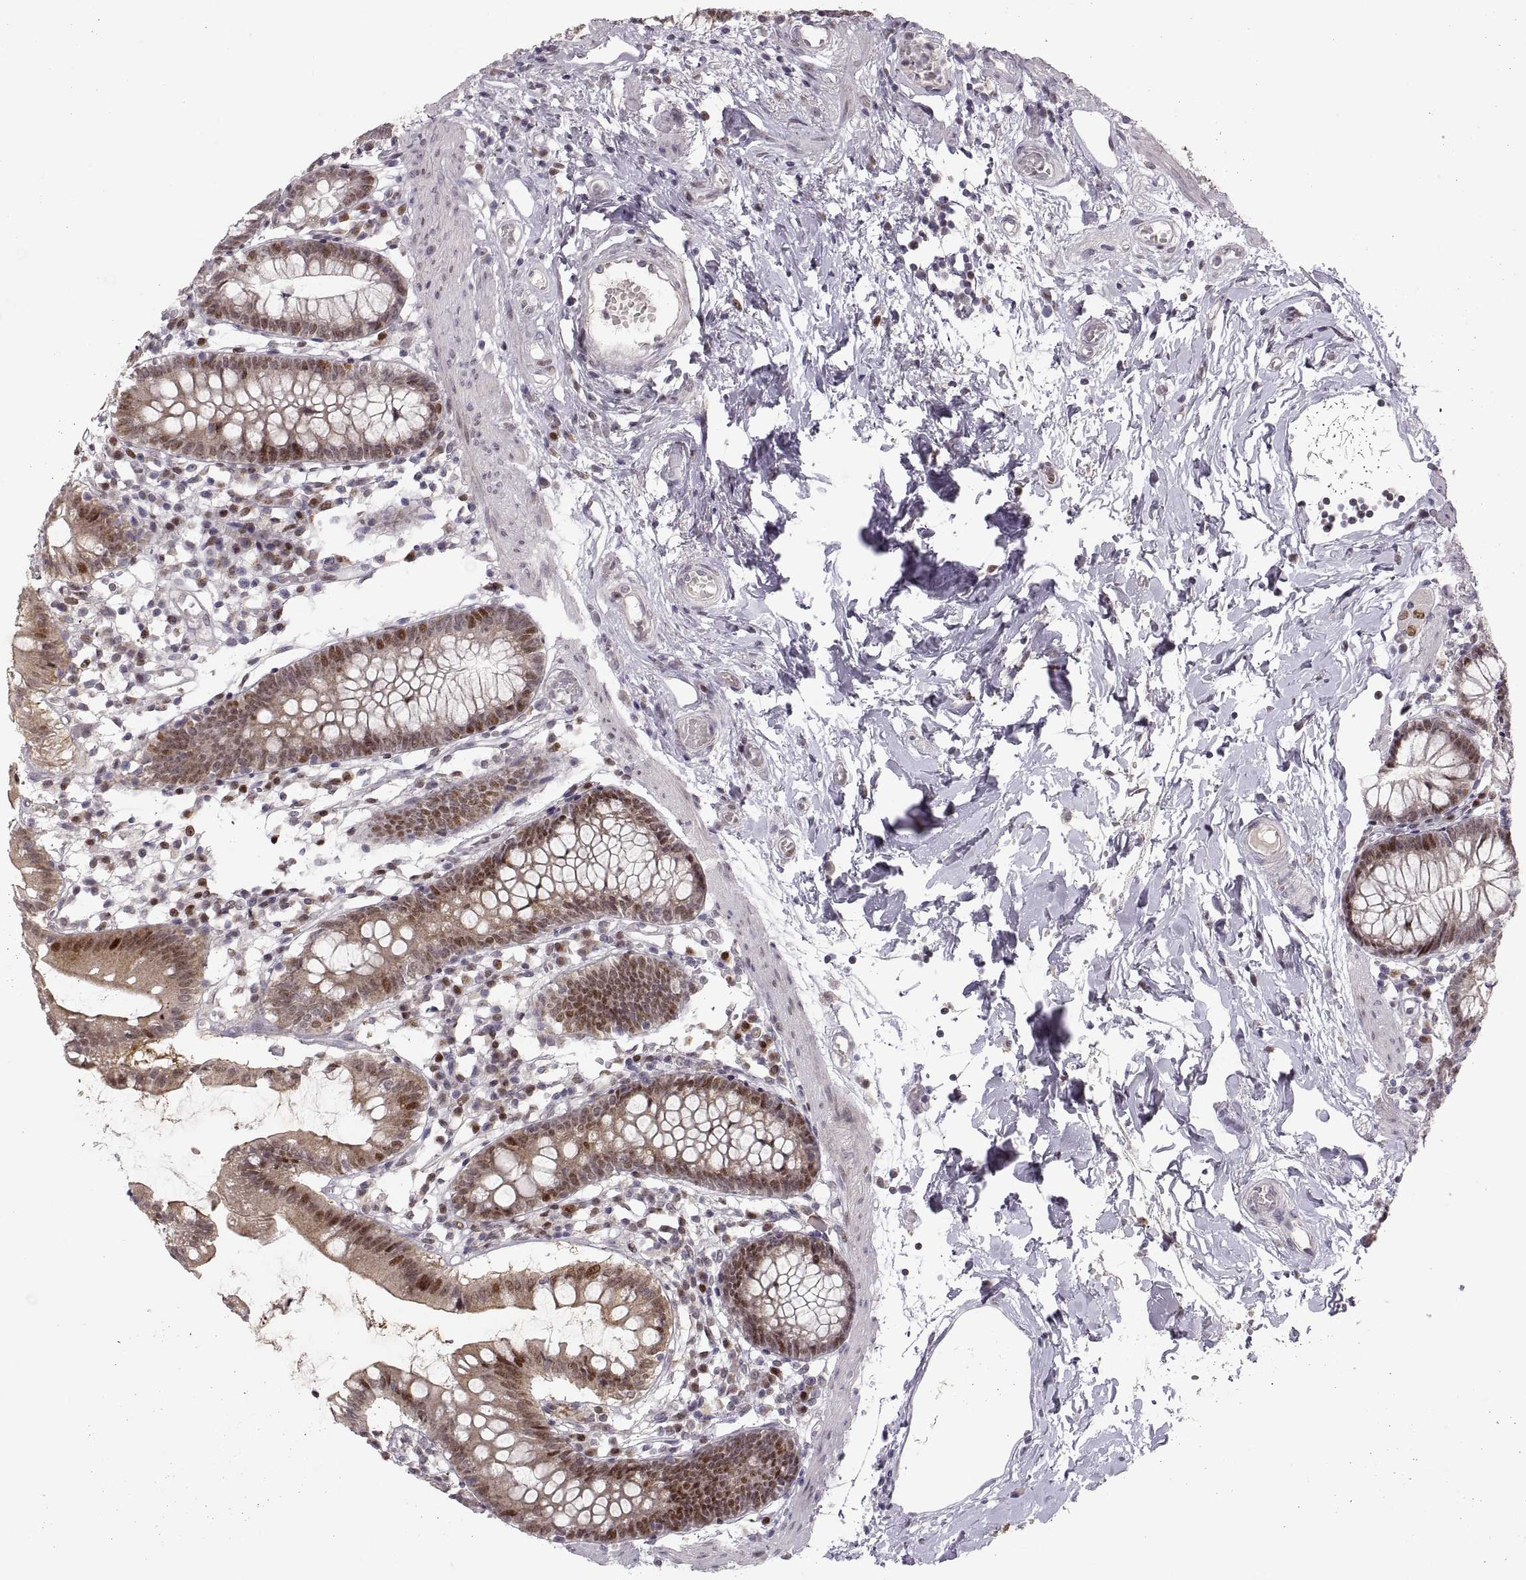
{"staining": {"intensity": "strong", "quantity": "25%-75%", "location": "cytoplasmic/membranous,nuclear"}, "tissue": "small intestine", "cell_type": "Glandular cells", "image_type": "normal", "snomed": [{"axis": "morphology", "description": "Normal tissue, NOS"}, {"axis": "topography", "description": "Small intestine"}], "caption": "Immunohistochemistry image of unremarkable small intestine stained for a protein (brown), which displays high levels of strong cytoplasmic/membranous,nuclear positivity in about 25%-75% of glandular cells.", "gene": "SNAI1", "patient": {"sex": "female", "age": 90}}